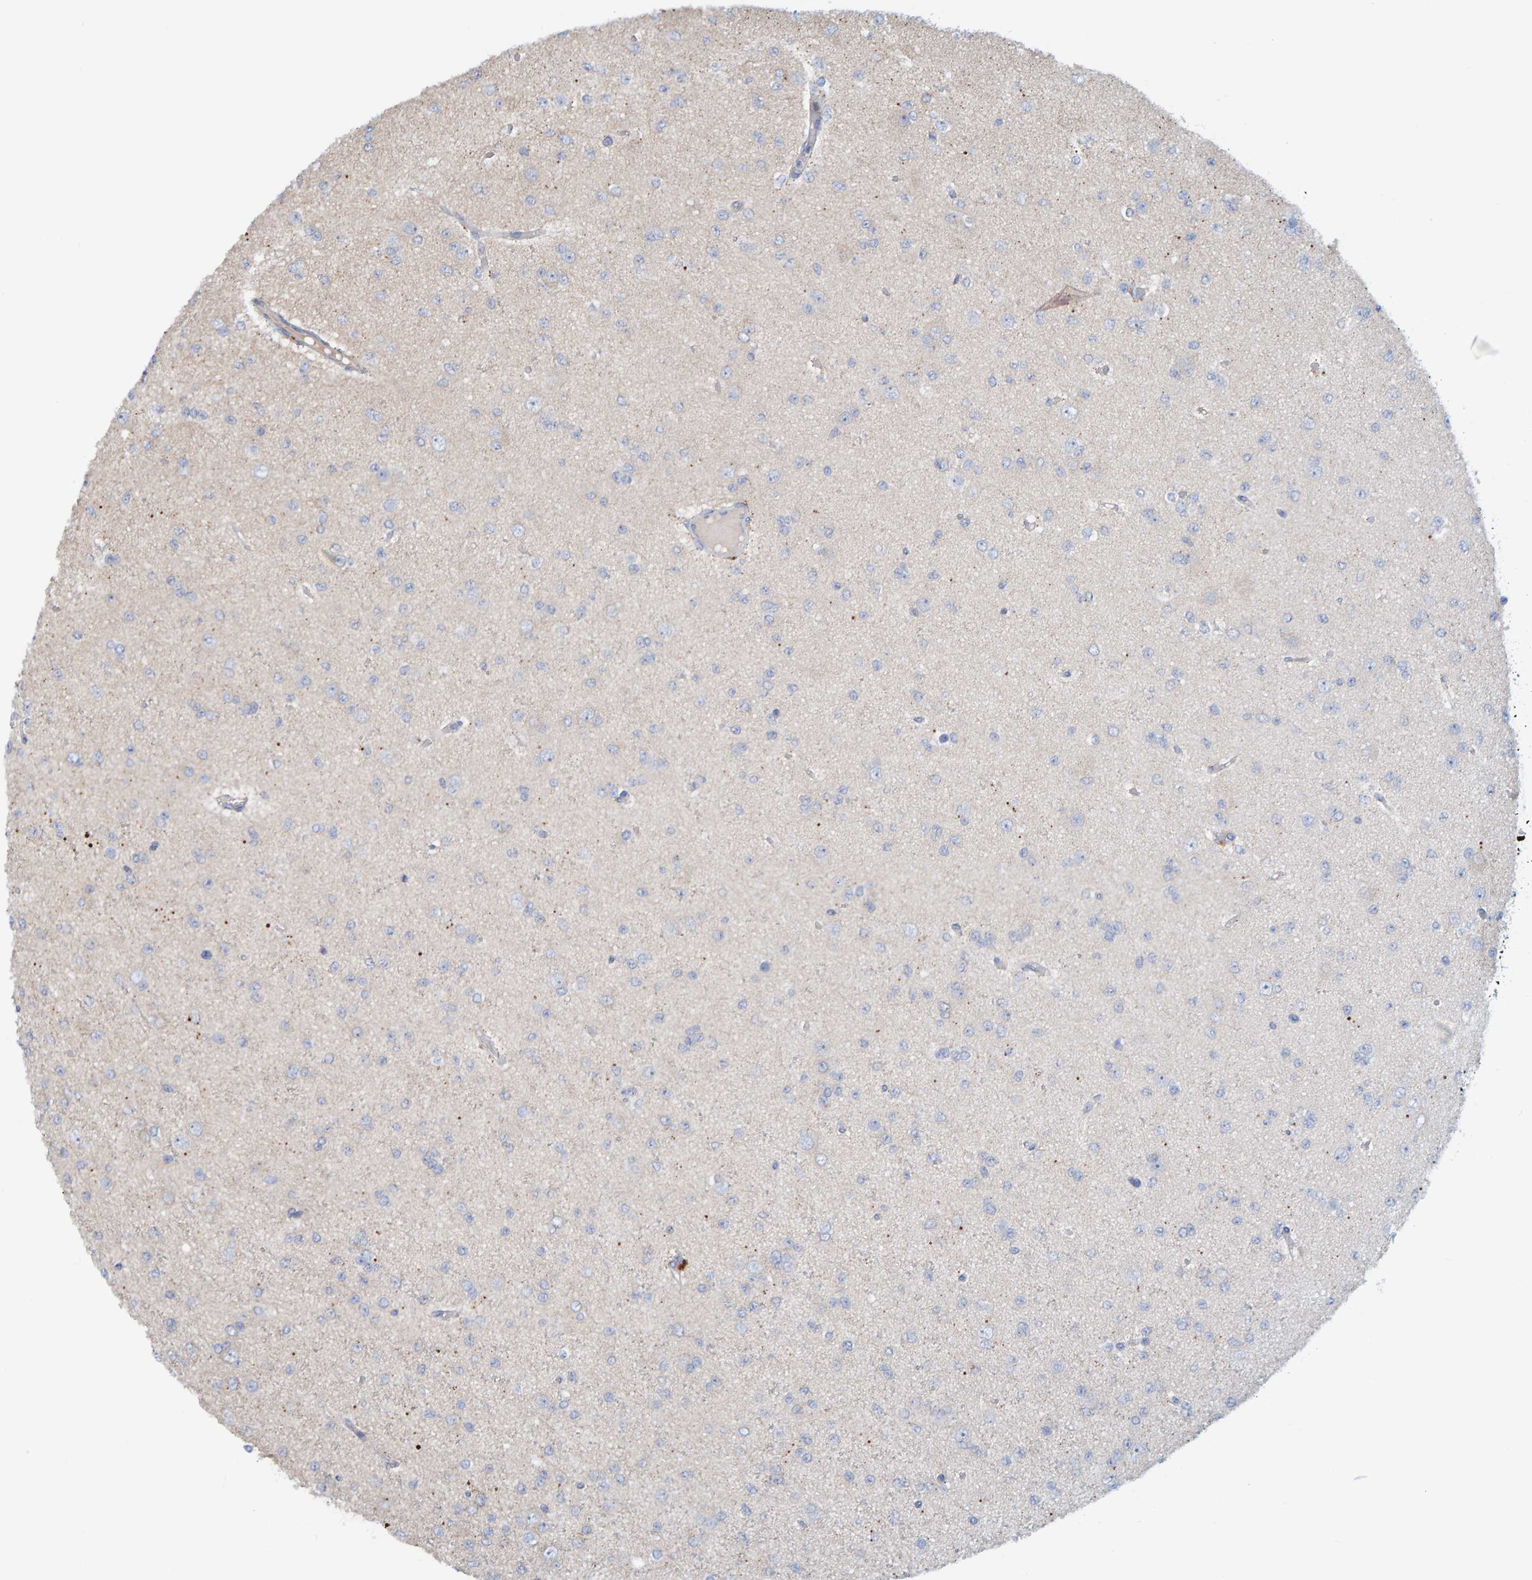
{"staining": {"intensity": "negative", "quantity": "none", "location": "none"}, "tissue": "glioma", "cell_type": "Tumor cells", "image_type": "cancer", "snomed": [{"axis": "morphology", "description": "Glioma, malignant, Low grade"}, {"axis": "topography", "description": "Brain"}], "caption": "This is a image of IHC staining of glioma, which shows no positivity in tumor cells.", "gene": "TATDN1", "patient": {"sex": "female", "age": 22}}